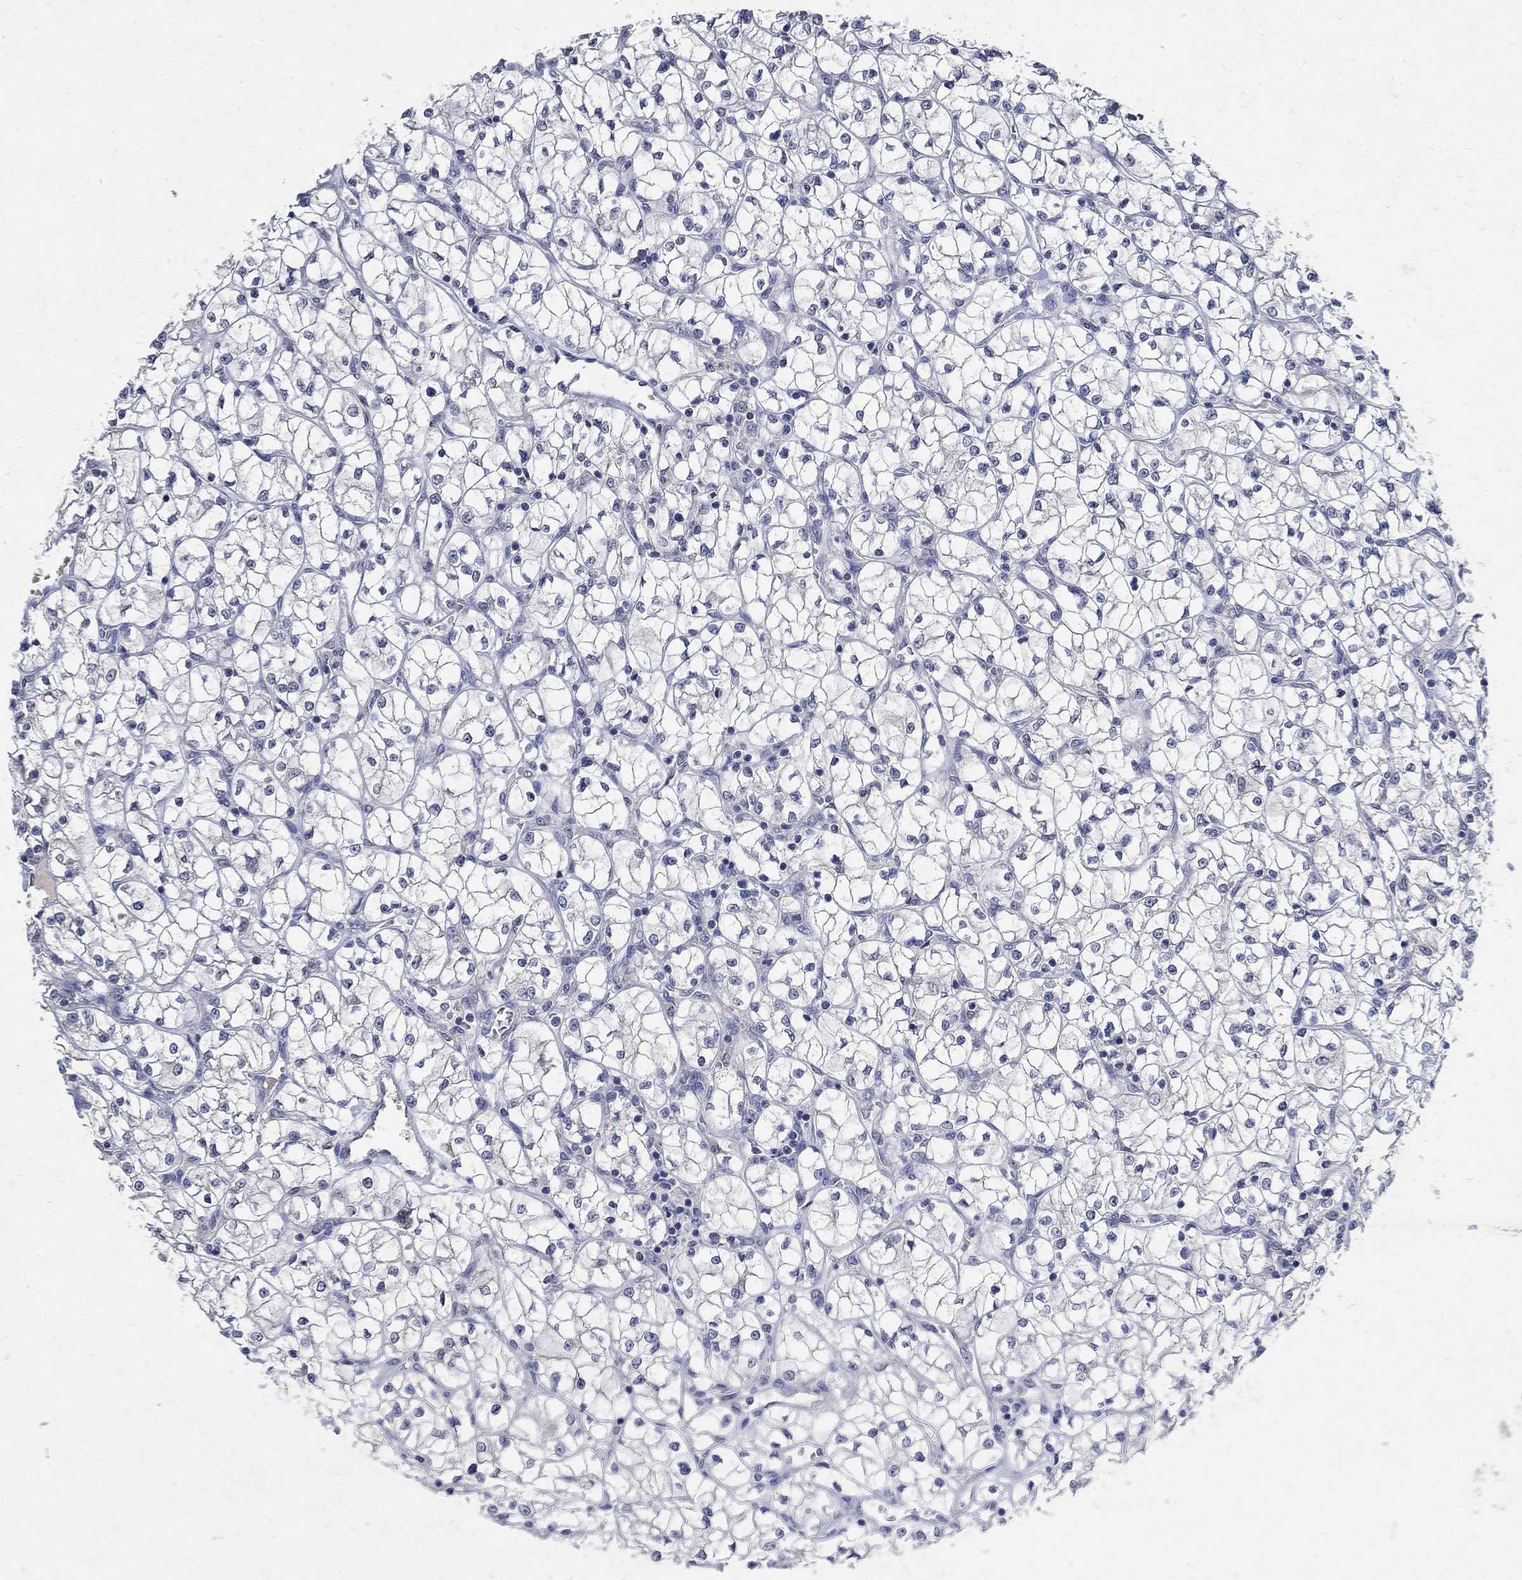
{"staining": {"intensity": "negative", "quantity": "none", "location": "none"}, "tissue": "renal cancer", "cell_type": "Tumor cells", "image_type": "cancer", "snomed": [{"axis": "morphology", "description": "Adenocarcinoma, NOS"}, {"axis": "topography", "description": "Kidney"}], "caption": "Immunohistochemical staining of human adenocarcinoma (renal) shows no significant positivity in tumor cells. (Brightfield microscopy of DAB (3,3'-diaminobenzidine) immunohistochemistry at high magnification).", "gene": "TMEM169", "patient": {"sex": "female", "age": 64}}